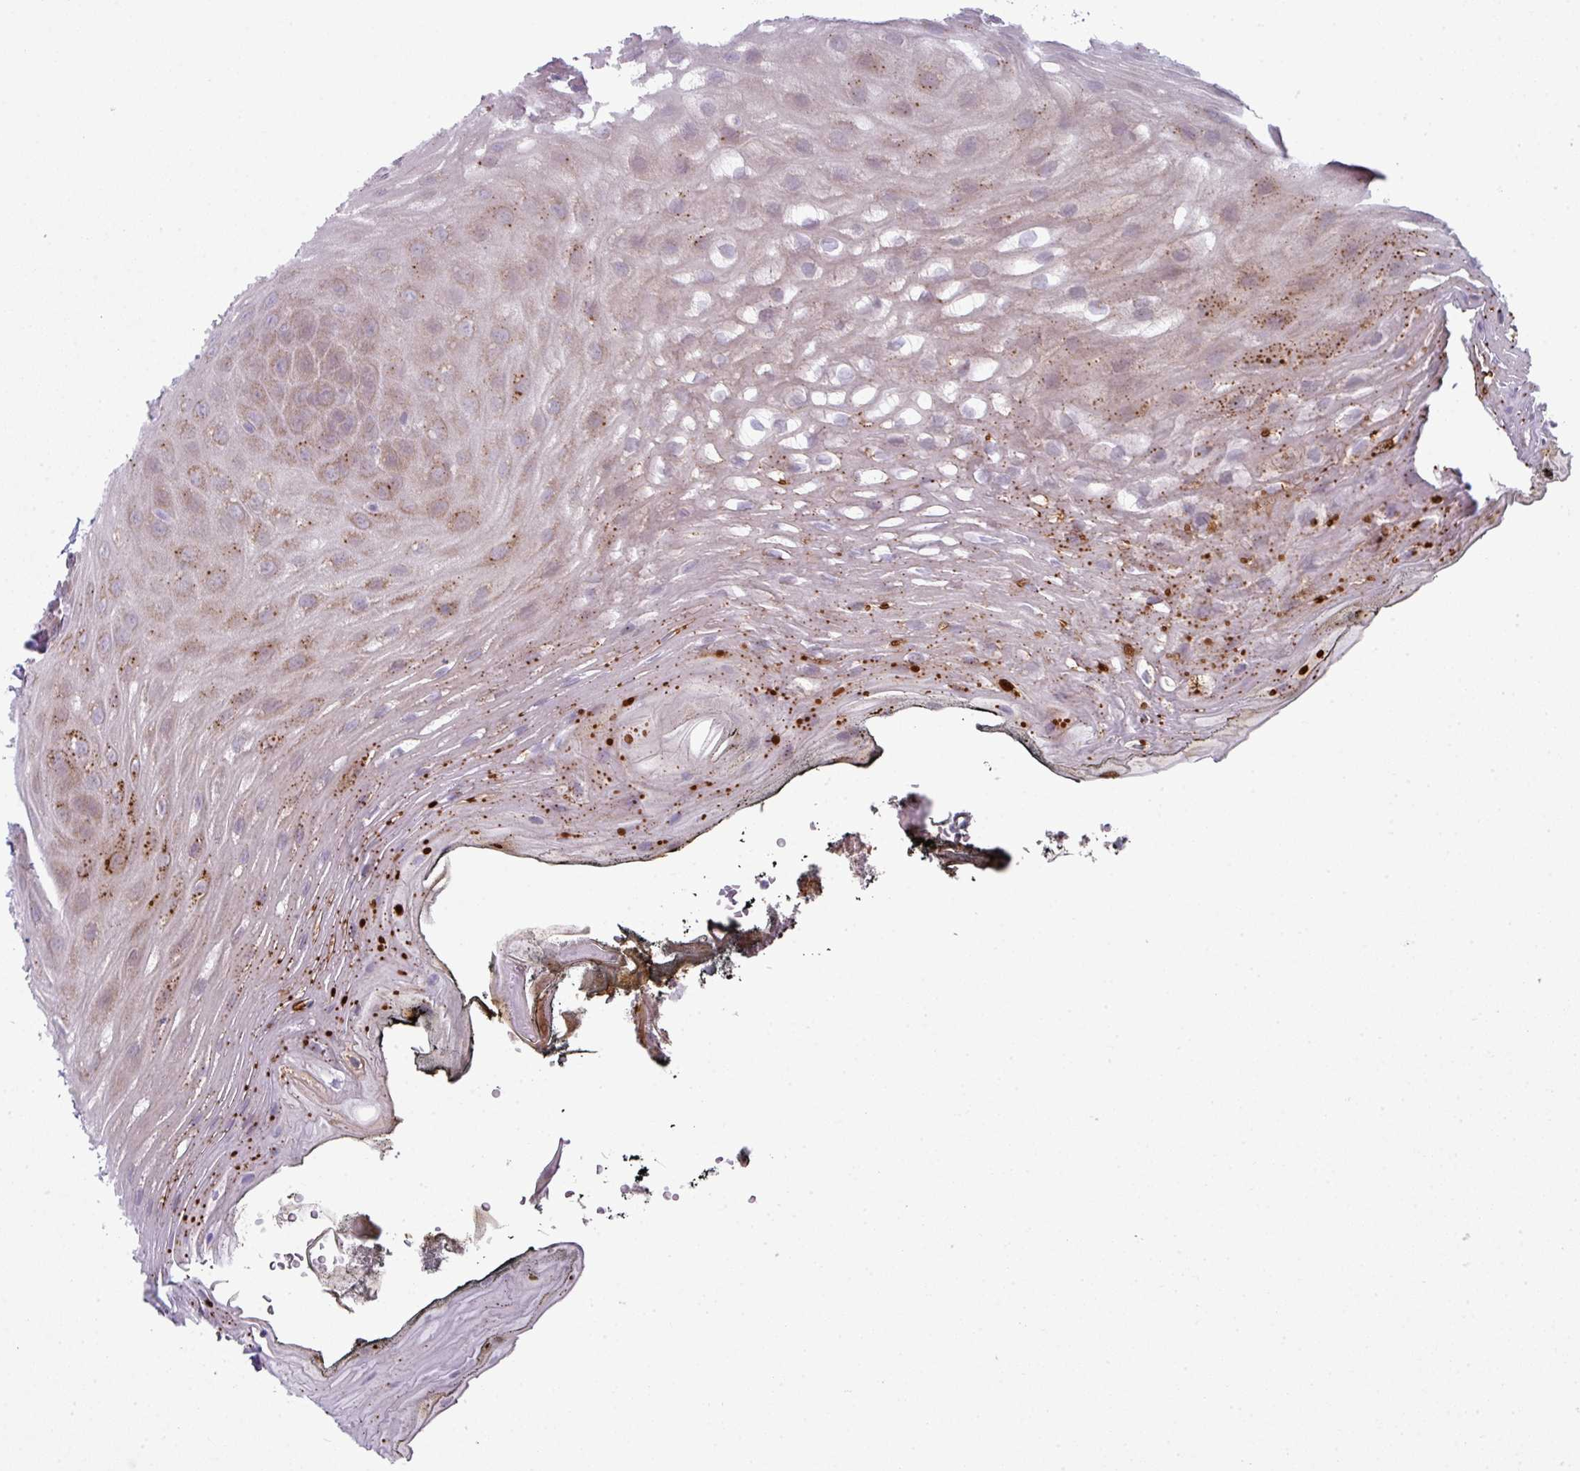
{"staining": {"intensity": "moderate", "quantity": "25%-75%", "location": "cytoplasmic/membranous"}, "tissue": "oral mucosa", "cell_type": "Squamous epithelial cells", "image_type": "normal", "snomed": [{"axis": "morphology", "description": "Normal tissue, NOS"}, {"axis": "topography", "description": "Oral tissue"}, {"axis": "topography", "description": "Tounge, NOS"}], "caption": "Moderate cytoplasmic/membranous staining for a protein is appreciated in about 25%-75% of squamous epithelial cells of benign oral mucosa using immunohistochemistry.", "gene": "ZNF615", "patient": {"sex": "female", "age": 81}}